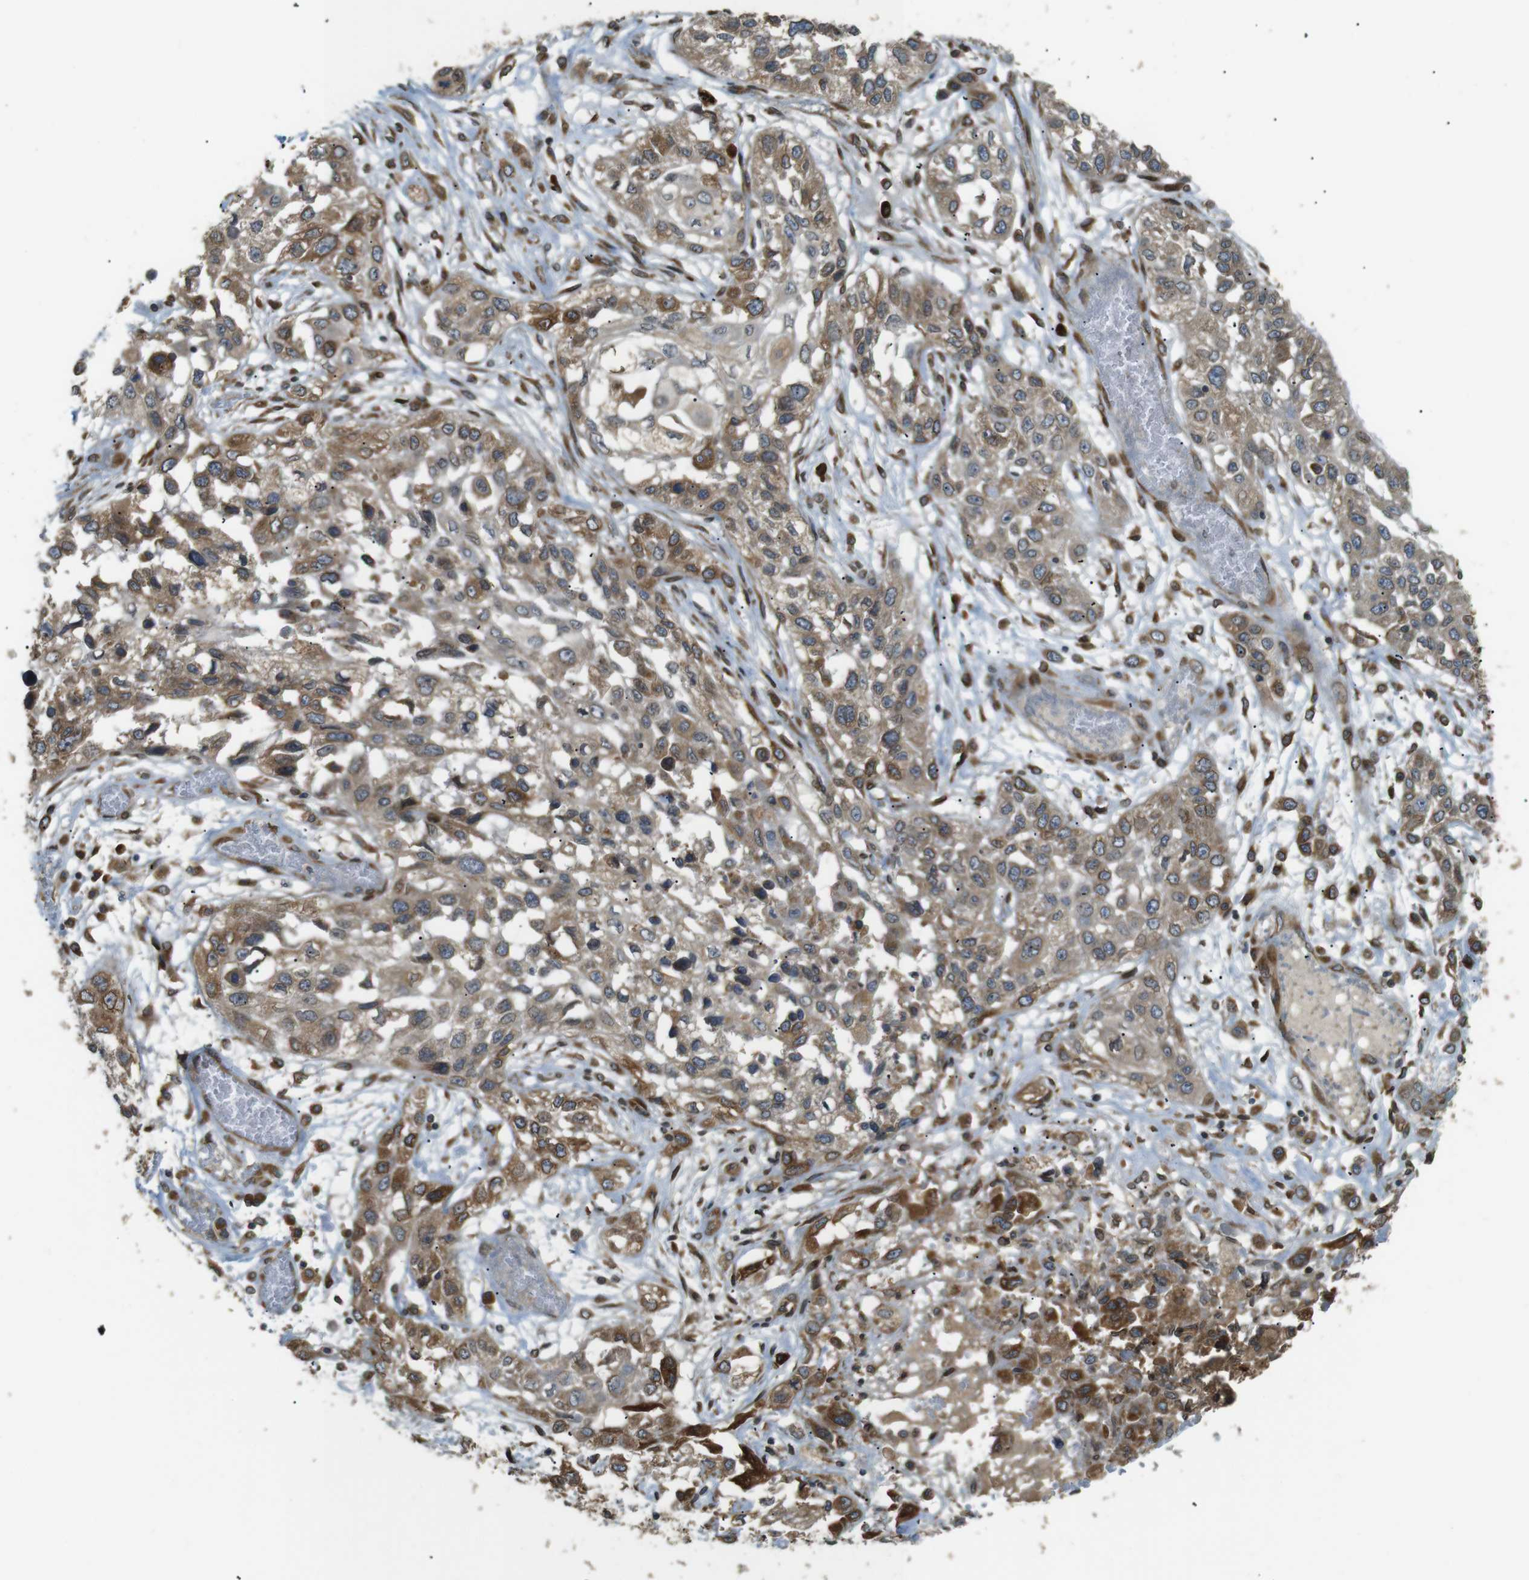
{"staining": {"intensity": "moderate", "quantity": "25%-75%", "location": "cytoplasmic/membranous"}, "tissue": "lung cancer", "cell_type": "Tumor cells", "image_type": "cancer", "snomed": [{"axis": "morphology", "description": "Squamous cell carcinoma, NOS"}, {"axis": "topography", "description": "Lung"}], "caption": "The immunohistochemical stain shows moderate cytoplasmic/membranous positivity in tumor cells of lung cancer (squamous cell carcinoma) tissue.", "gene": "TMED4", "patient": {"sex": "male", "age": 71}}